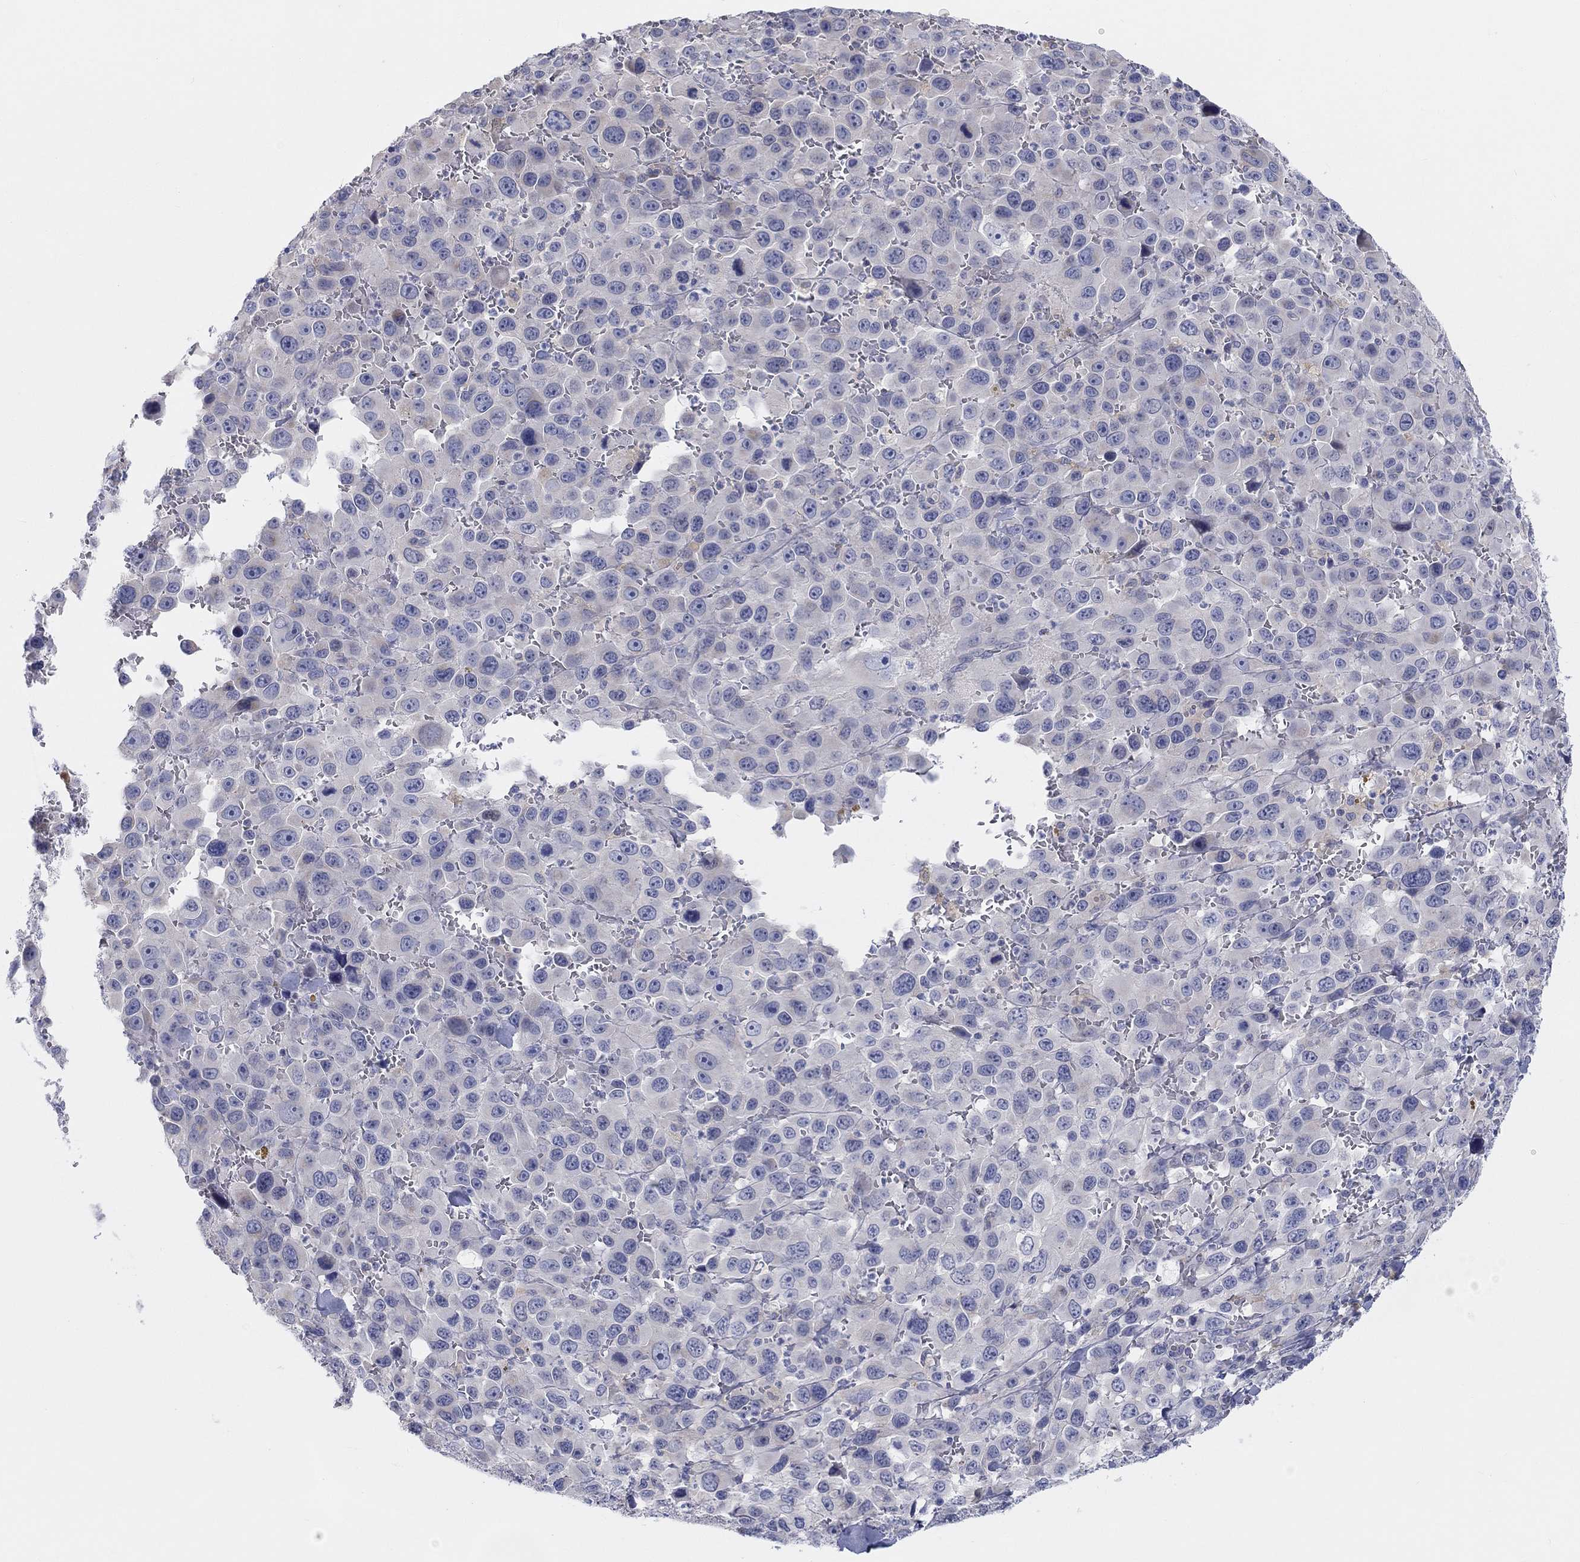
{"staining": {"intensity": "negative", "quantity": "none", "location": "none"}, "tissue": "melanoma", "cell_type": "Tumor cells", "image_type": "cancer", "snomed": [{"axis": "morphology", "description": "Malignant melanoma, NOS"}, {"axis": "topography", "description": "Skin"}], "caption": "Melanoma was stained to show a protein in brown. There is no significant positivity in tumor cells. (Brightfield microscopy of DAB (3,3'-diaminobenzidine) immunohistochemistry (IHC) at high magnification).", "gene": "BCO2", "patient": {"sex": "female", "age": 91}}